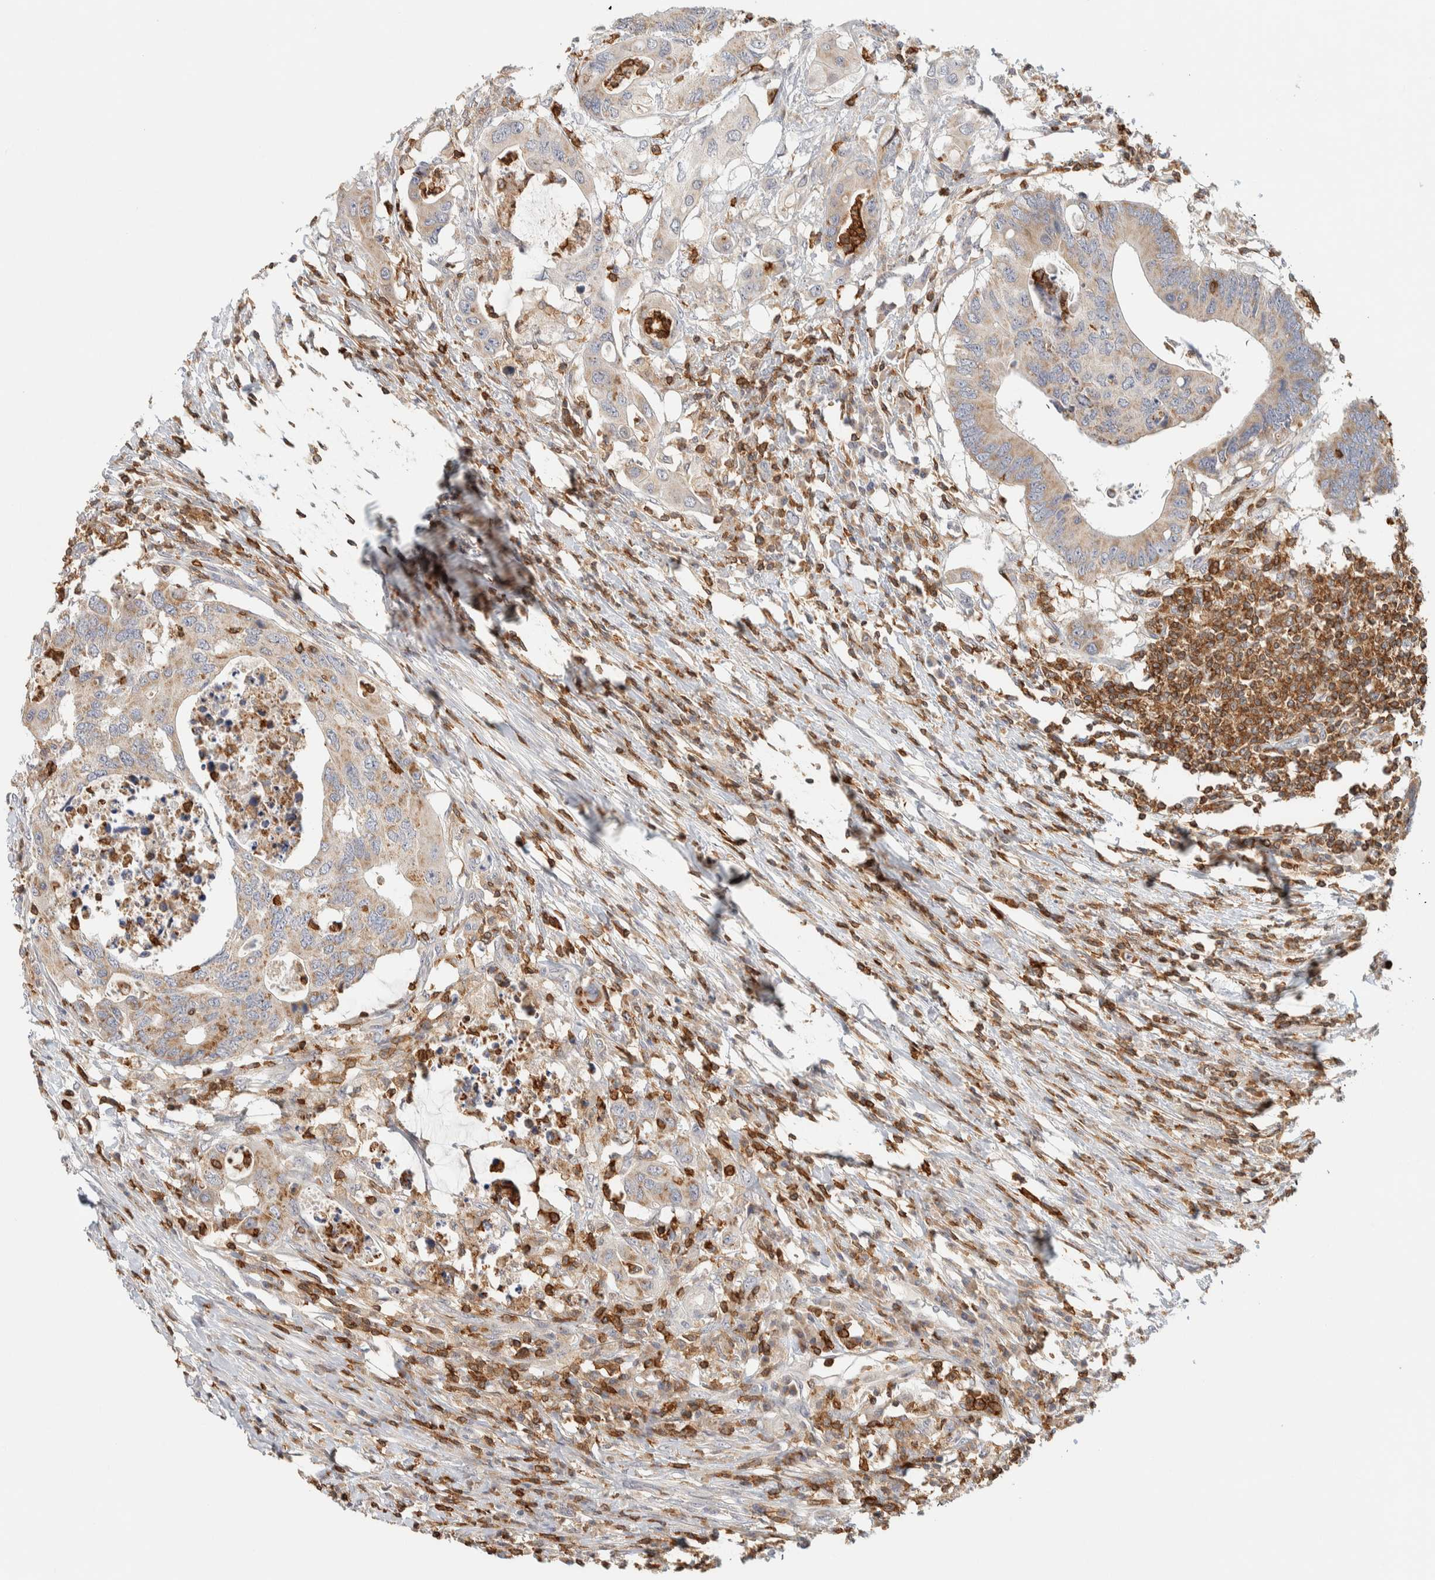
{"staining": {"intensity": "moderate", "quantity": "25%-75%", "location": "cytoplasmic/membranous"}, "tissue": "colorectal cancer", "cell_type": "Tumor cells", "image_type": "cancer", "snomed": [{"axis": "morphology", "description": "Adenocarcinoma, NOS"}, {"axis": "topography", "description": "Colon"}], "caption": "This is an image of immunohistochemistry (IHC) staining of colorectal cancer, which shows moderate expression in the cytoplasmic/membranous of tumor cells.", "gene": "RUNDC1", "patient": {"sex": "male", "age": 71}}